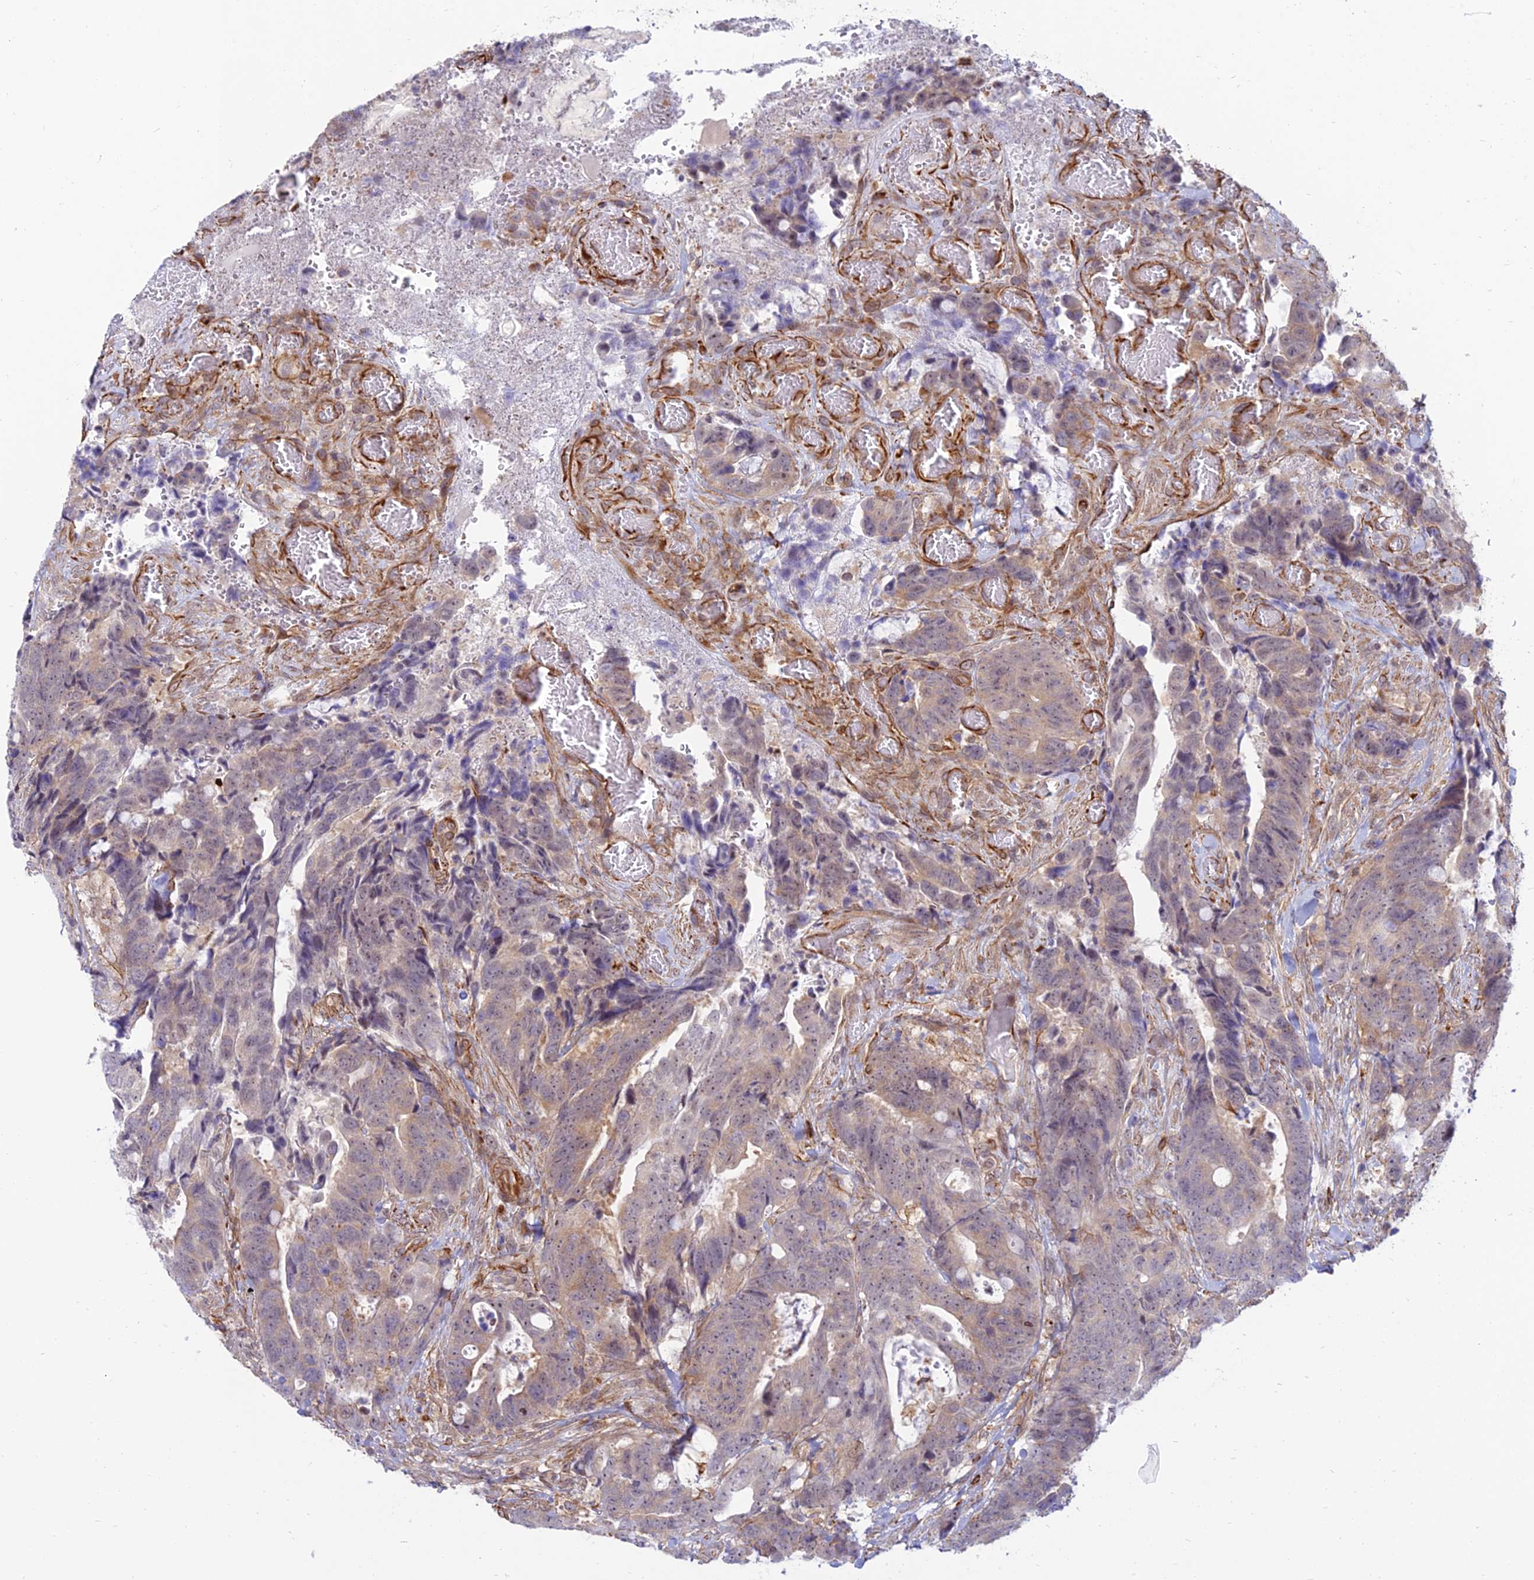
{"staining": {"intensity": "moderate", "quantity": "25%-75%", "location": "cytoplasmic/membranous"}, "tissue": "colorectal cancer", "cell_type": "Tumor cells", "image_type": "cancer", "snomed": [{"axis": "morphology", "description": "Adenocarcinoma, NOS"}, {"axis": "topography", "description": "Colon"}], "caption": "This is an image of IHC staining of adenocarcinoma (colorectal), which shows moderate positivity in the cytoplasmic/membranous of tumor cells.", "gene": "SAPCD2", "patient": {"sex": "female", "age": 82}}